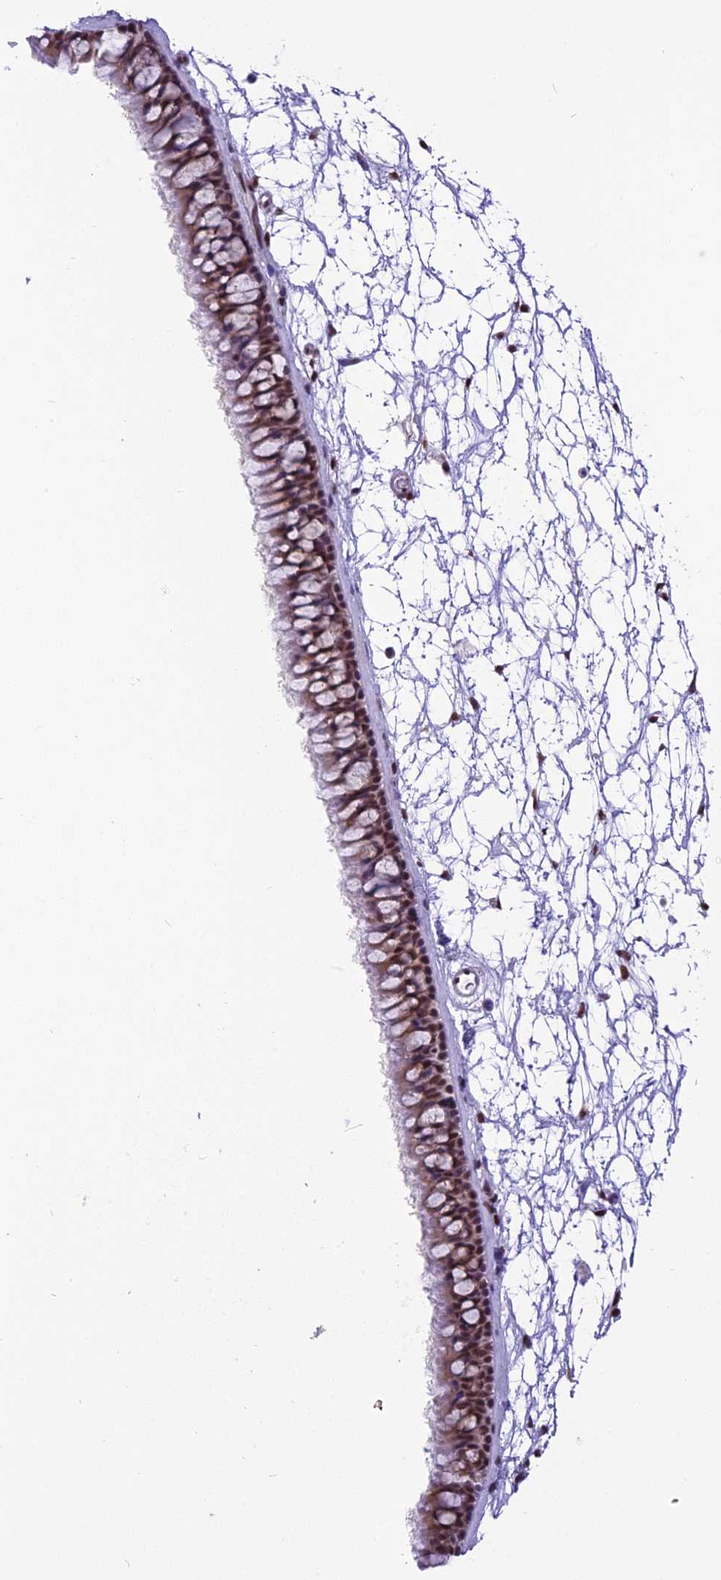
{"staining": {"intensity": "strong", "quantity": ">75%", "location": "nuclear"}, "tissue": "nasopharynx", "cell_type": "Respiratory epithelial cells", "image_type": "normal", "snomed": [{"axis": "morphology", "description": "Normal tissue, NOS"}, {"axis": "topography", "description": "Nasopharynx"}], "caption": "Protein analysis of normal nasopharynx displays strong nuclear expression in about >75% of respiratory epithelial cells. Immunohistochemistry stains the protein of interest in brown and the nuclei are stained blue.", "gene": "IRF2BP1", "patient": {"sex": "male", "age": 64}}